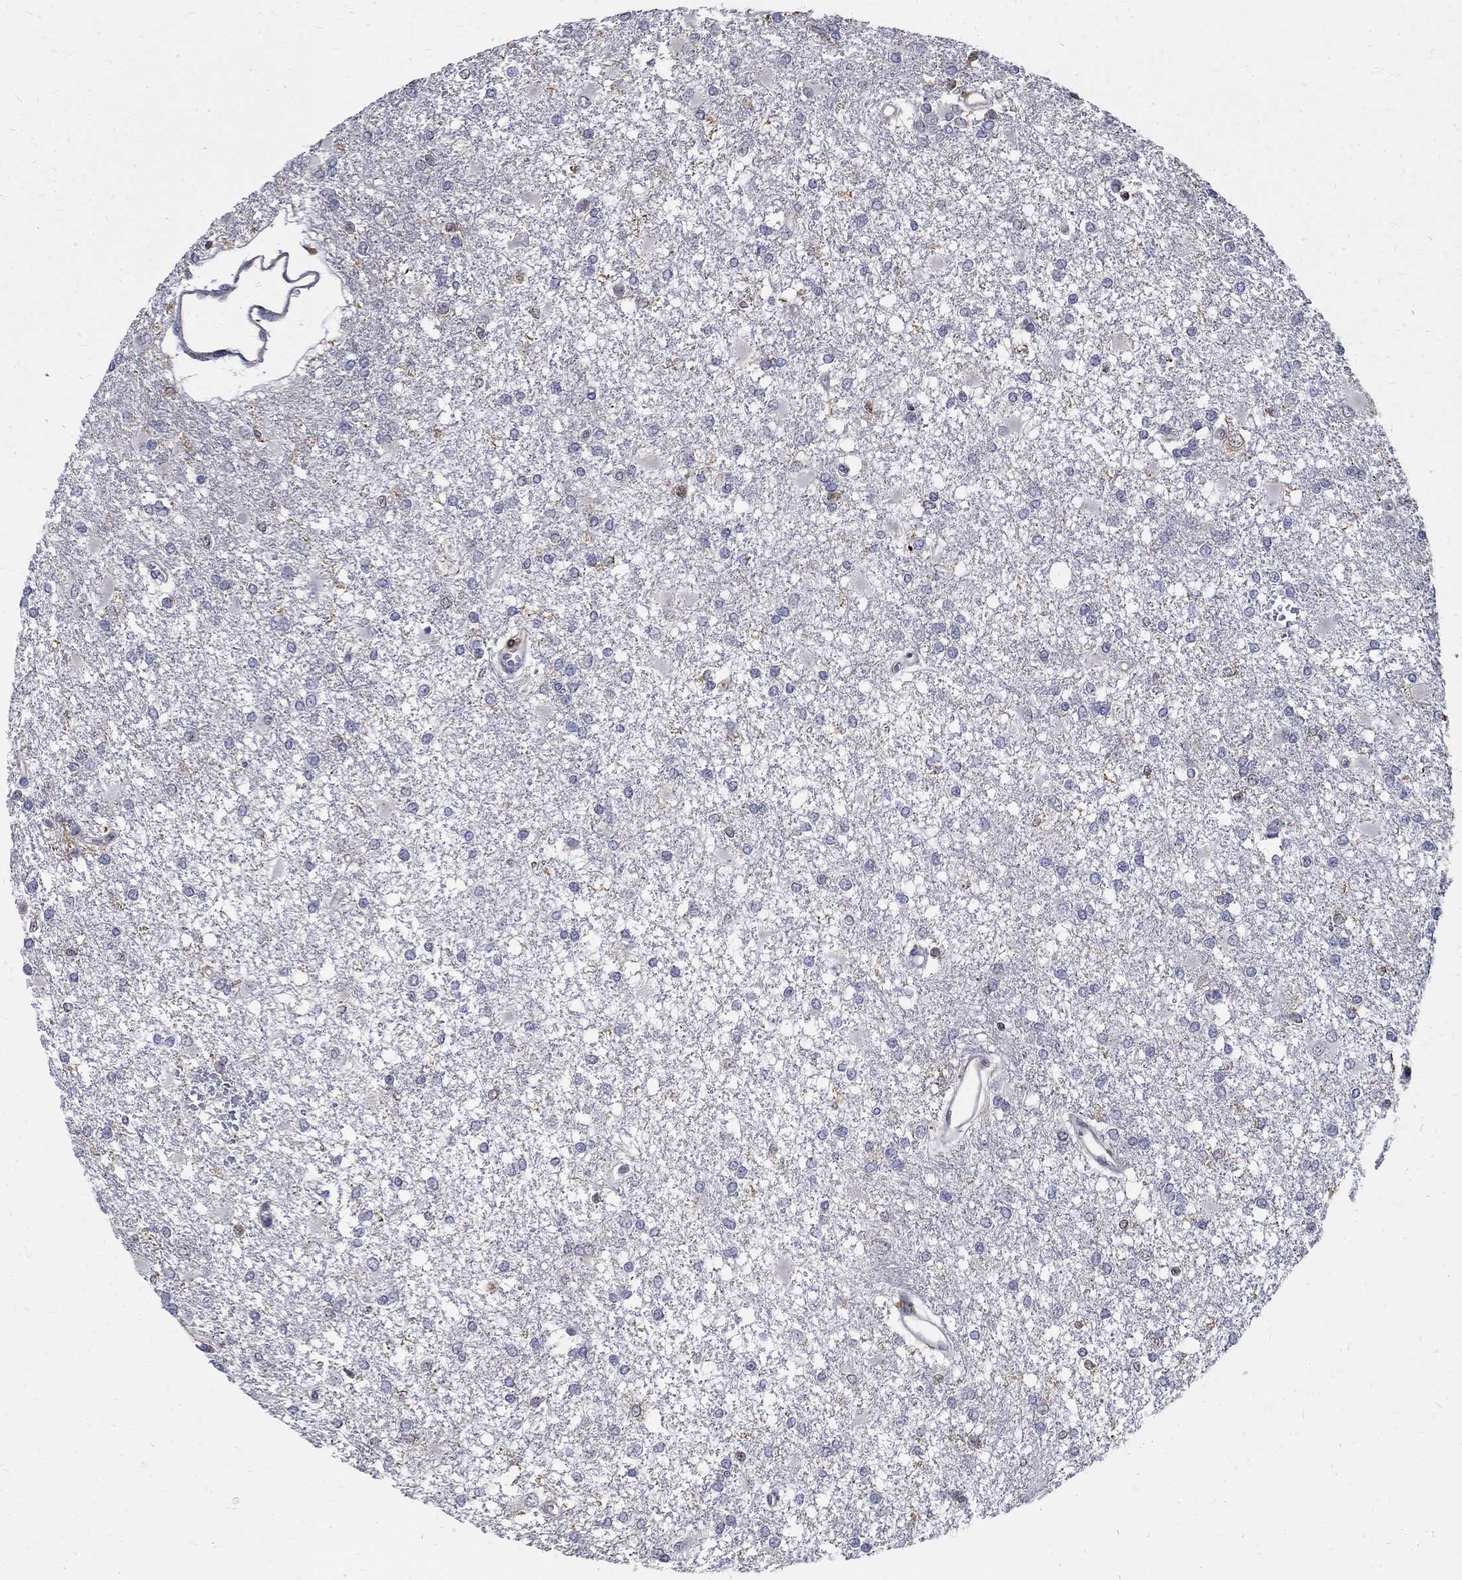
{"staining": {"intensity": "negative", "quantity": "none", "location": "none"}, "tissue": "glioma", "cell_type": "Tumor cells", "image_type": "cancer", "snomed": [{"axis": "morphology", "description": "Glioma, malignant, High grade"}, {"axis": "topography", "description": "Cerebral cortex"}], "caption": "There is no significant positivity in tumor cells of glioma.", "gene": "AGAP2", "patient": {"sex": "male", "age": 79}}